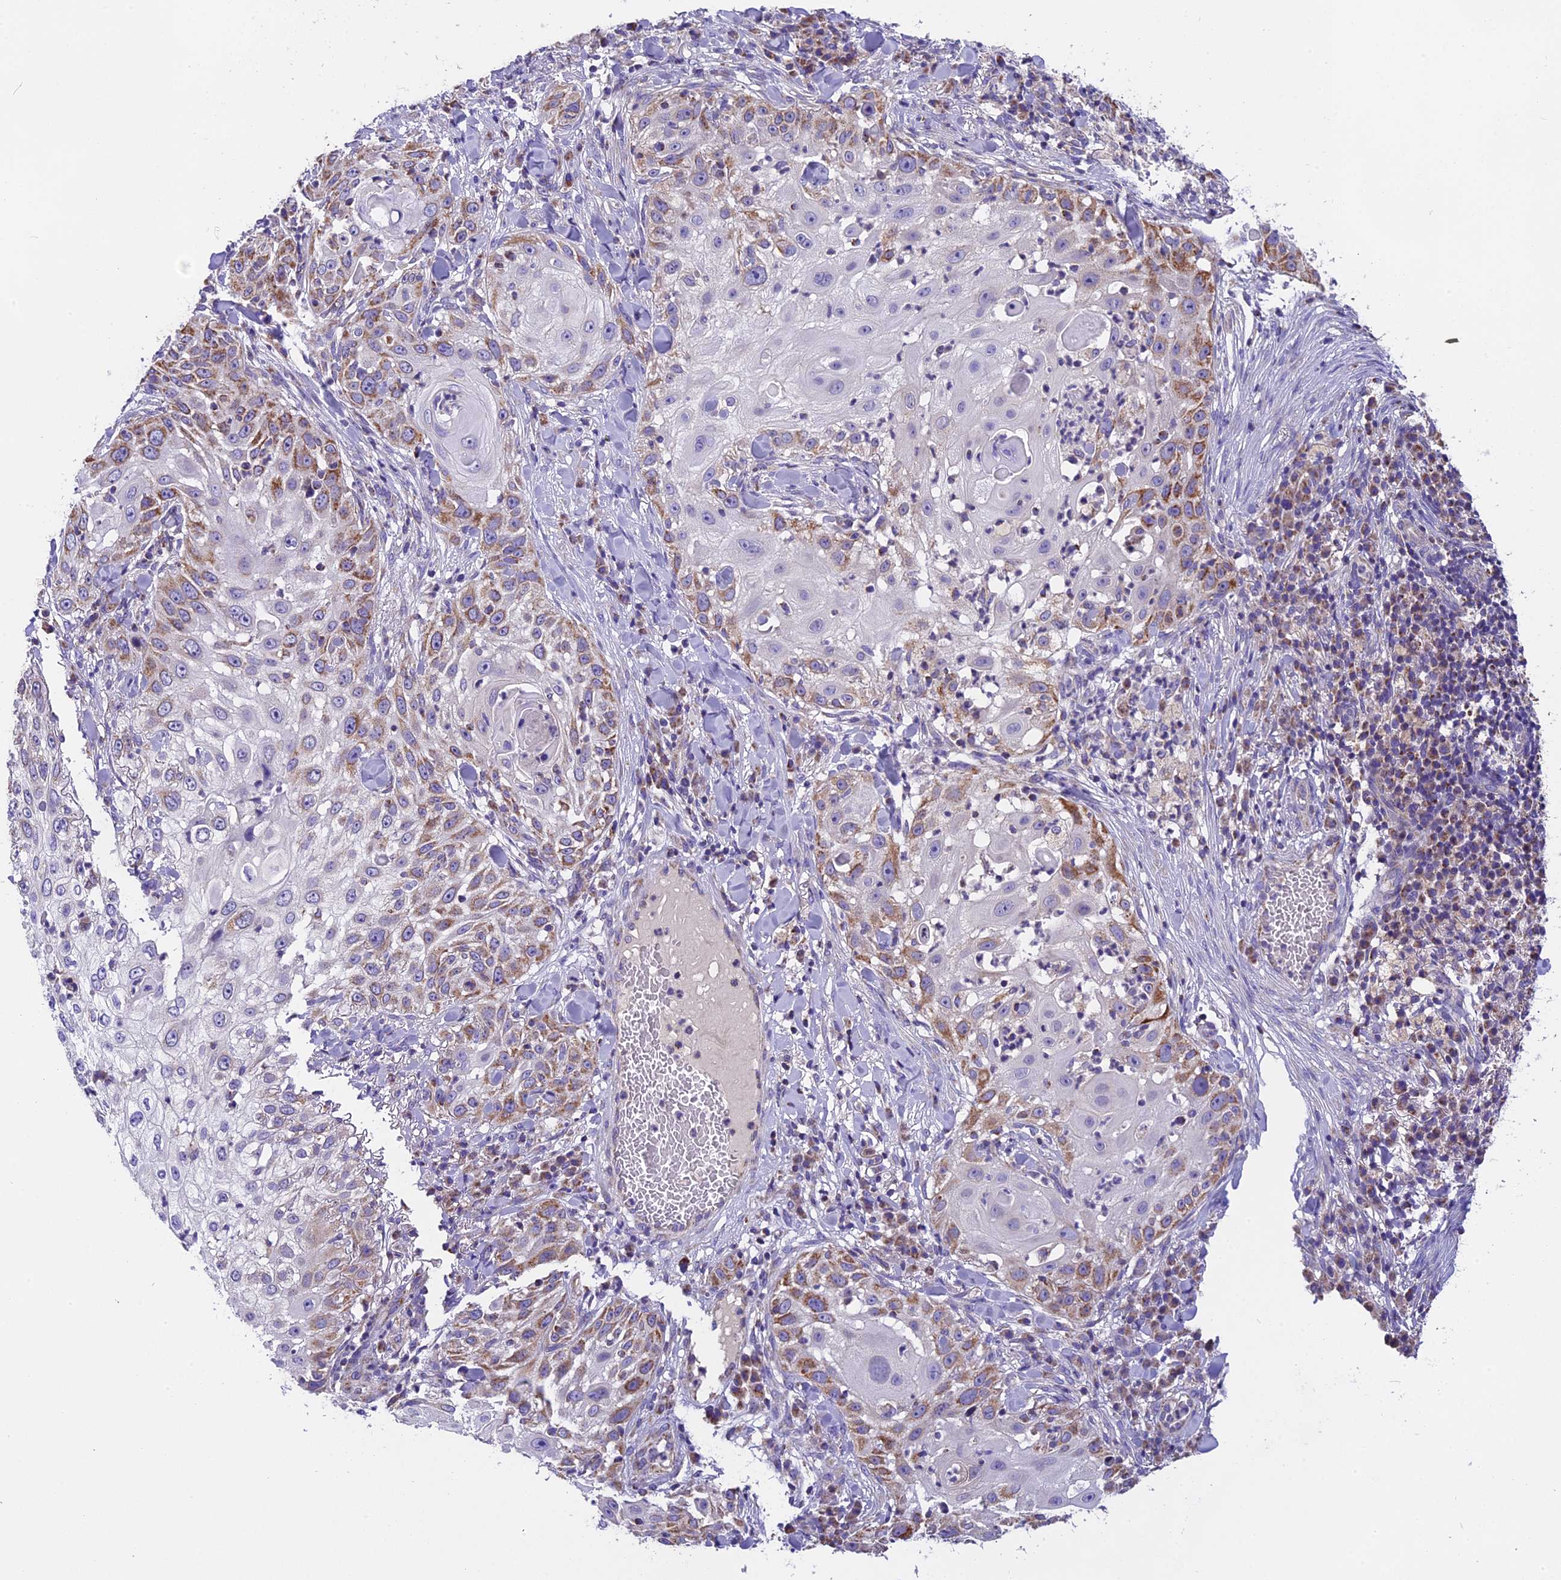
{"staining": {"intensity": "moderate", "quantity": "25%-75%", "location": "cytoplasmic/membranous"}, "tissue": "skin cancer", "cell_type": "Tumor cells", "image_type": "cancer", "snomed": [{"axis": "morphology", "description": "Squamous cell carcinoma, NOS"}, {"axis": "topography", "description": "Skin"}], "caption": "Human squamous cell carcinoma (skin) stained with a protein marker shows moderate staining in tumor cells.", "gene": "MGME1", "patient": {"sex": "female", "age": 44}}